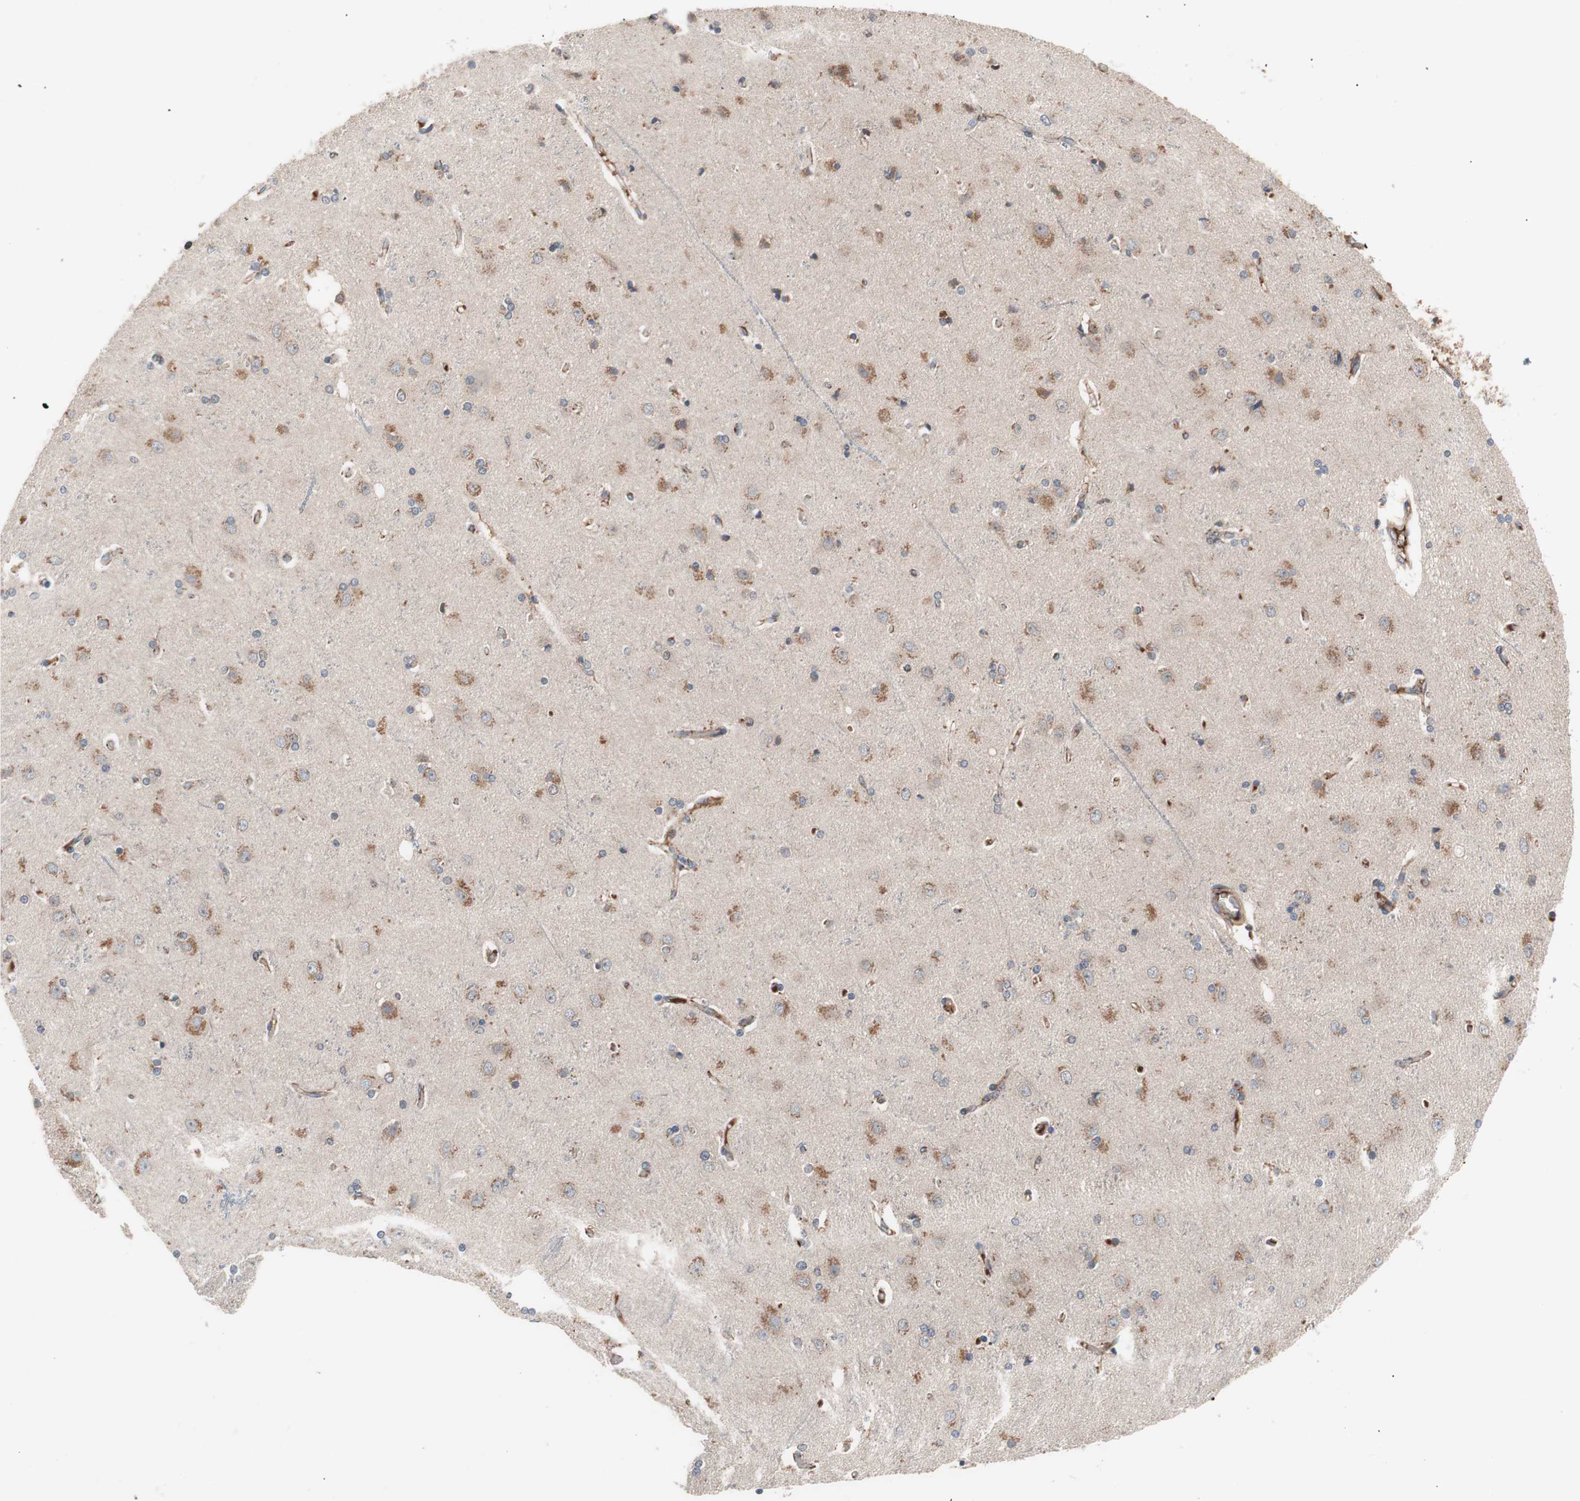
{"staining": {"intensity": "moderate", "quantity": "25%-75%", "location": "cytoplasmic/membranous"}, "tissue": "cerebral cortex", "cell_type": "Endothelial cells", "image_type": "normal", "snomed": [{"axis": "morphology", "description": "Normal tissue, NOS"}, {"axis": "topography", "description": "Cerebral cortex"}], "caption": "This photomicrograph exhibits immunohistochemistry (IHC) staining of unremarkable human cerebral cortex, with medium moderate cytoplasmic/membranous positivity in approximately 25%-75% of endothelial cells.", "gene": "HMBS", "patient": {"sex": "female", "age": 54}}